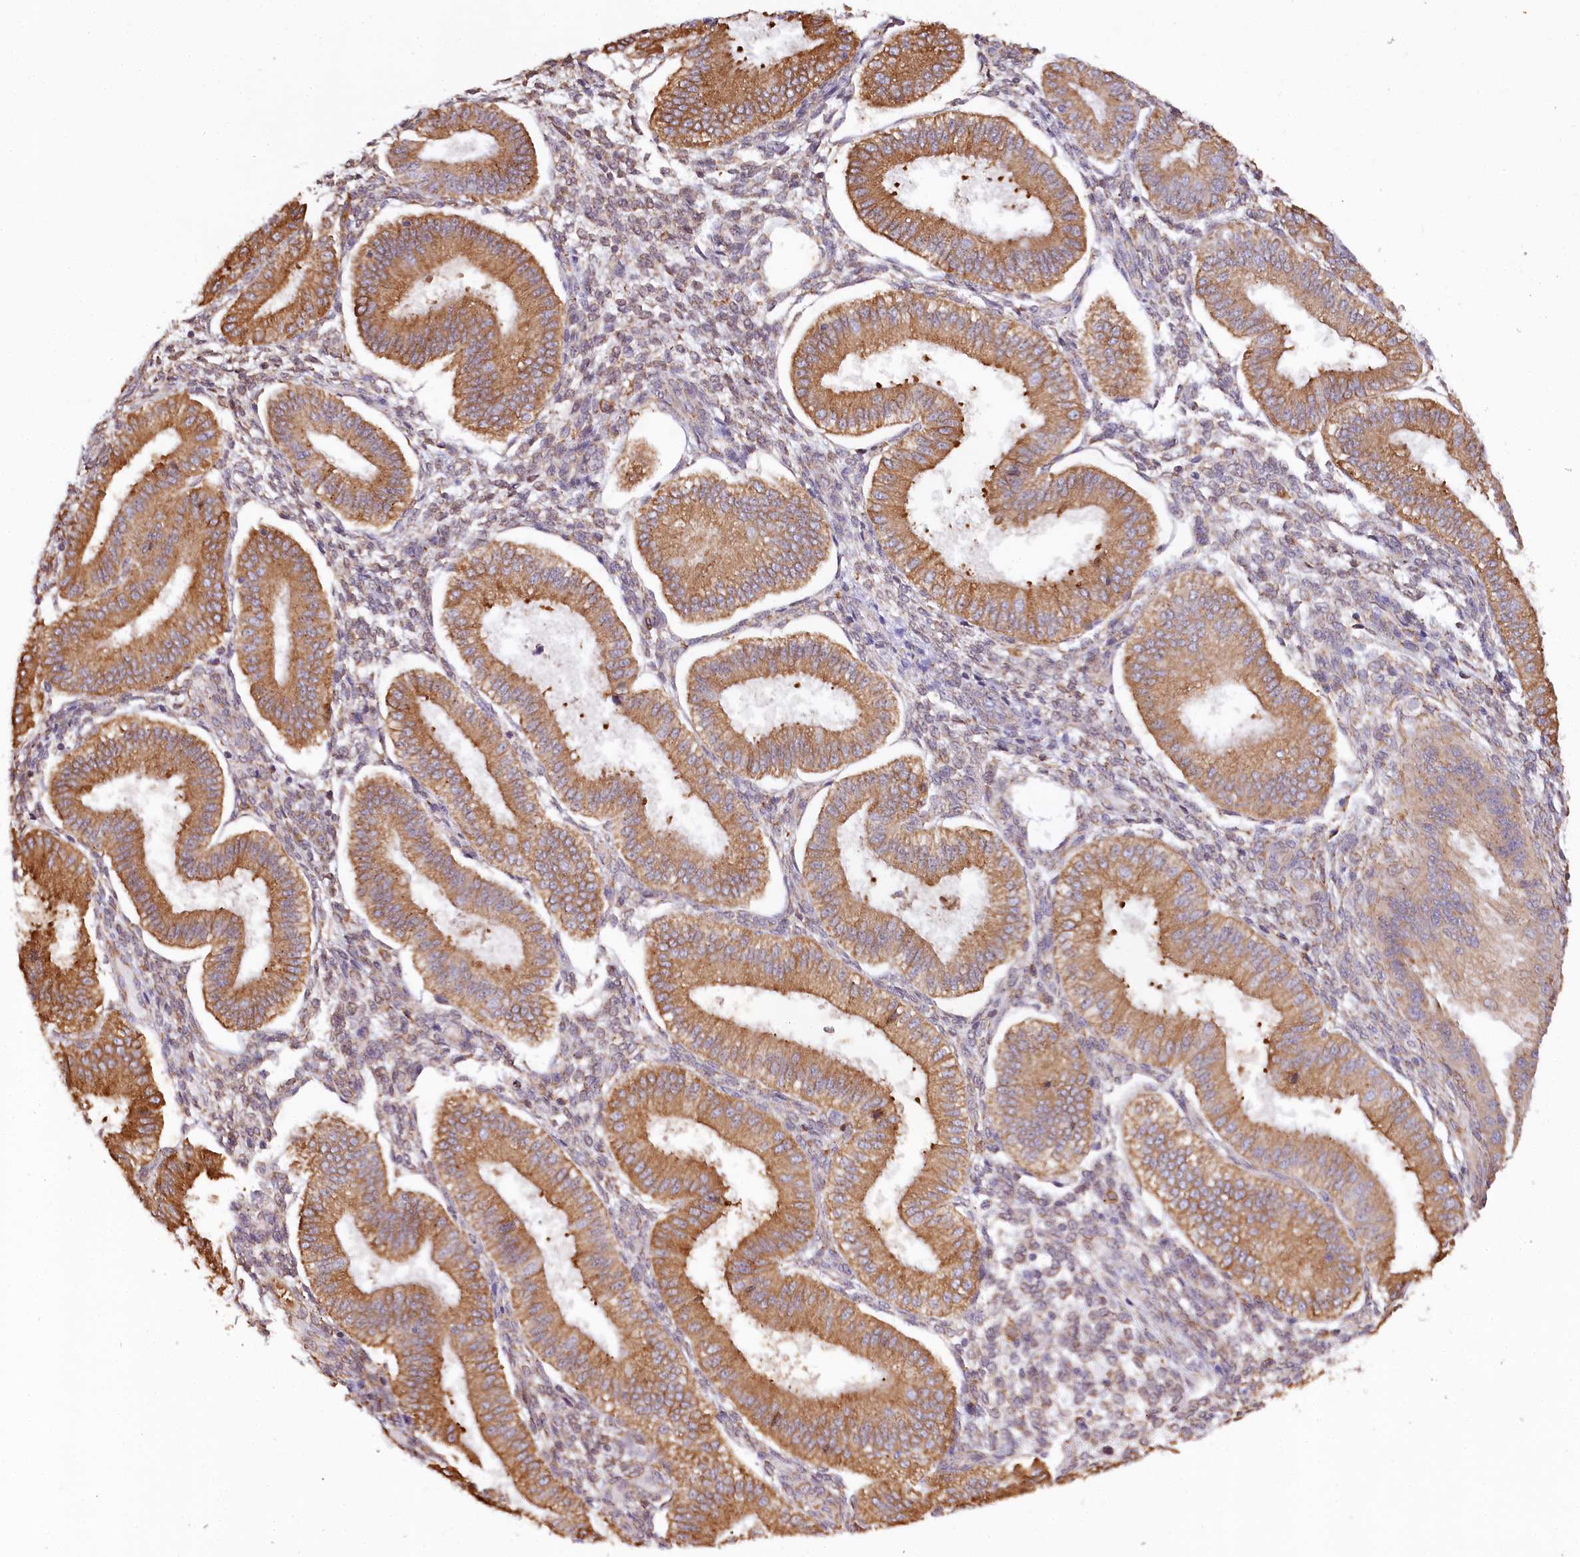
{"staining": {"intensity": "strong", "quantity": "<25%", "location": "cytoplasmic/membranous"}, "tissue": "endometrium", "cell_type": "Cells in endometrial stroma", "image_type": "normal", "snomed": [{"axis": "morphology", "description": "Normal tissue, NOS"}, {"axis": "topography", "description": "Endometrium"}], "caption": "This is an image of immunohistochemistry (IHC) staining of unremarkable endometrium, which shows strong staining in the cytoplasmic/membranous of cells in endometrial stroma.", "gene": "VEGFA", "patient": {"sex": "female", "age": 39}}